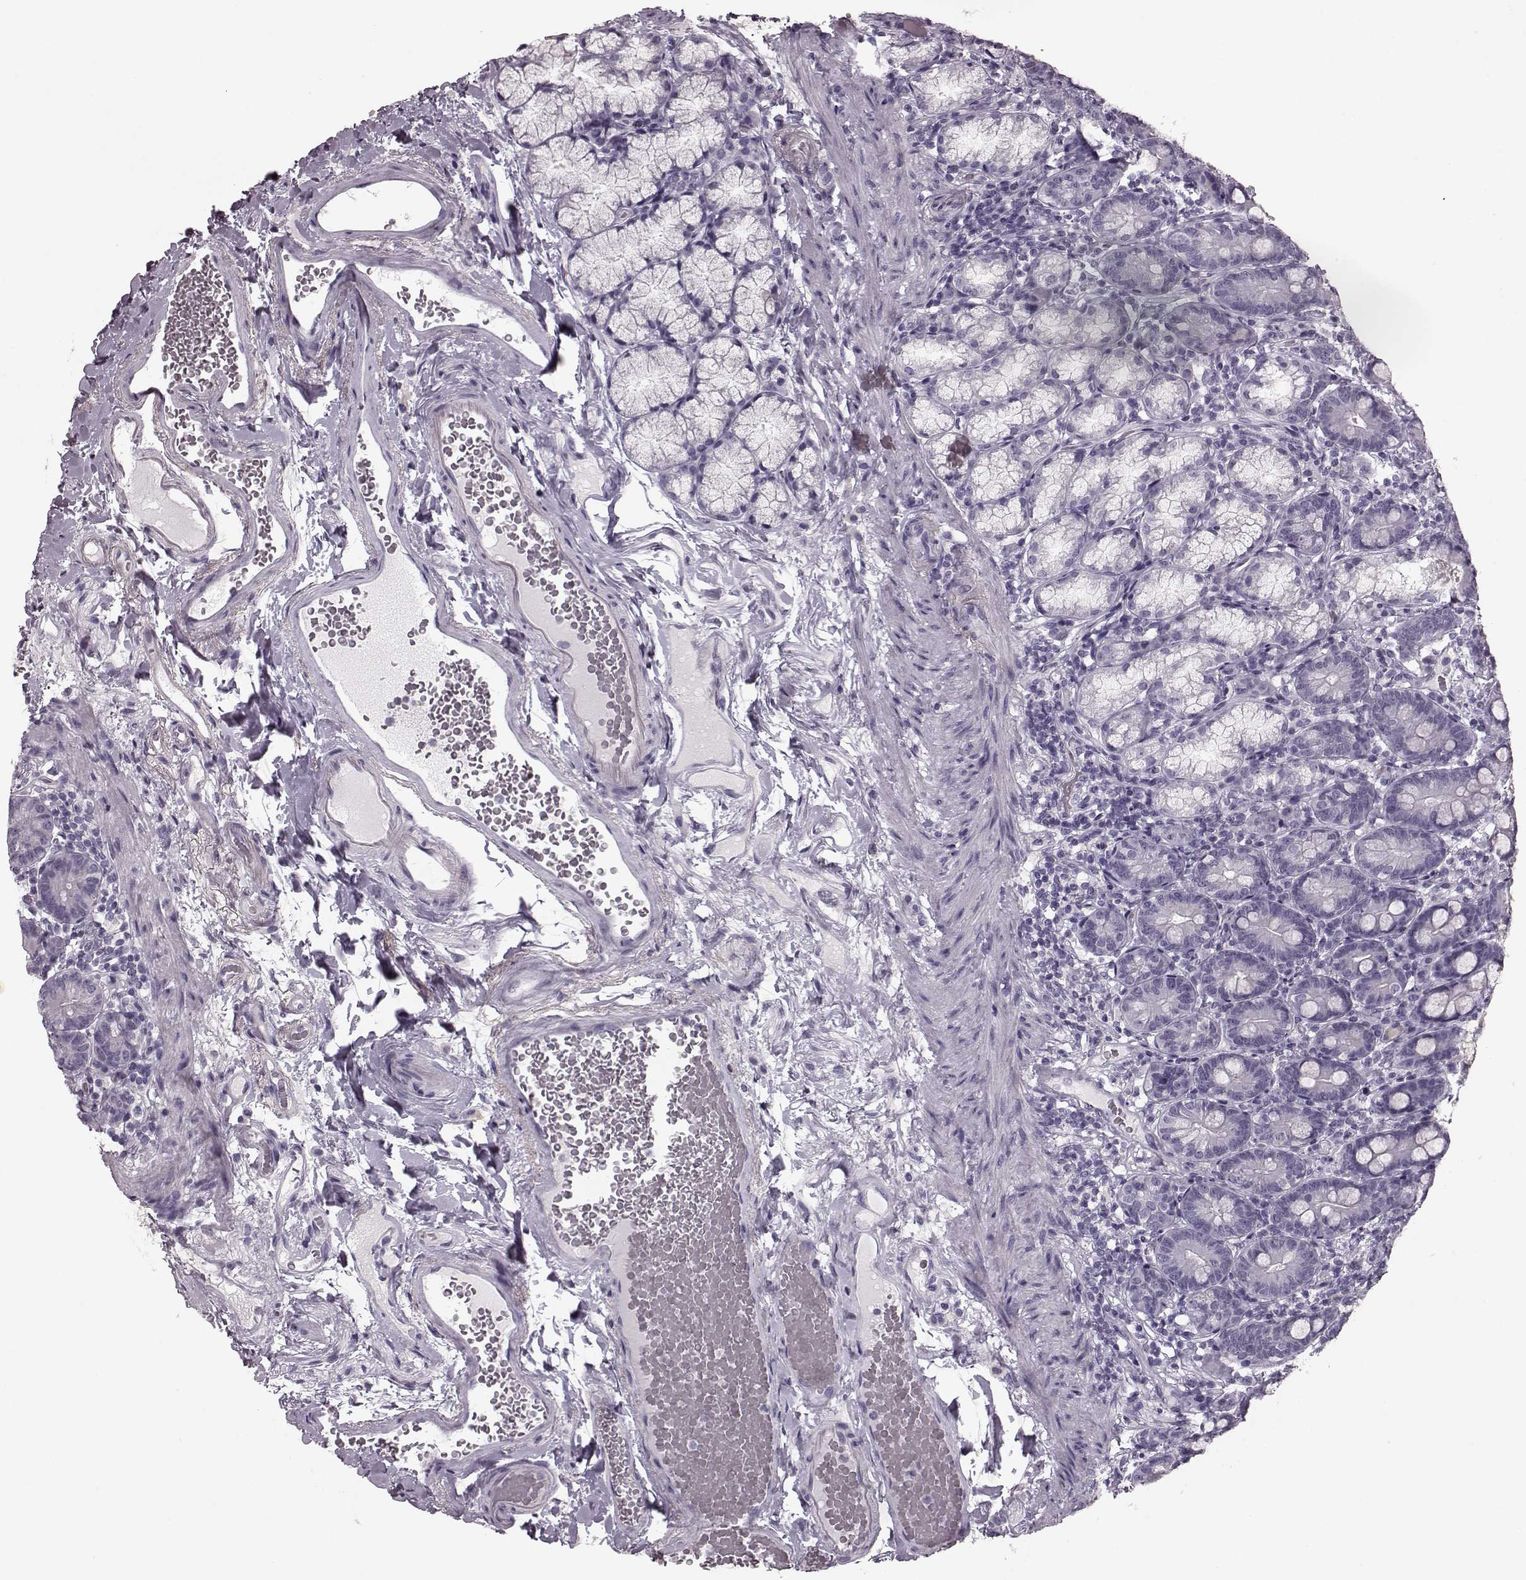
{"staining": {"intensity": "negative", "quantity": "none", "location": "none"}, "tissue": "duodenum", "cell_type": "Glandular cells", "image_type": "normal", "snomed": [{"axis": "morphology", "description": "Normal tissue, NOS"}, {"axis": "topography", "description": "Duodenum"}], "caption": "Immunohistochemical staining of unremarkable duodenum reveals no significant positivity in glandular cells.", "gene": "CST7", "patient": {"sex": "female", "age": 67}}